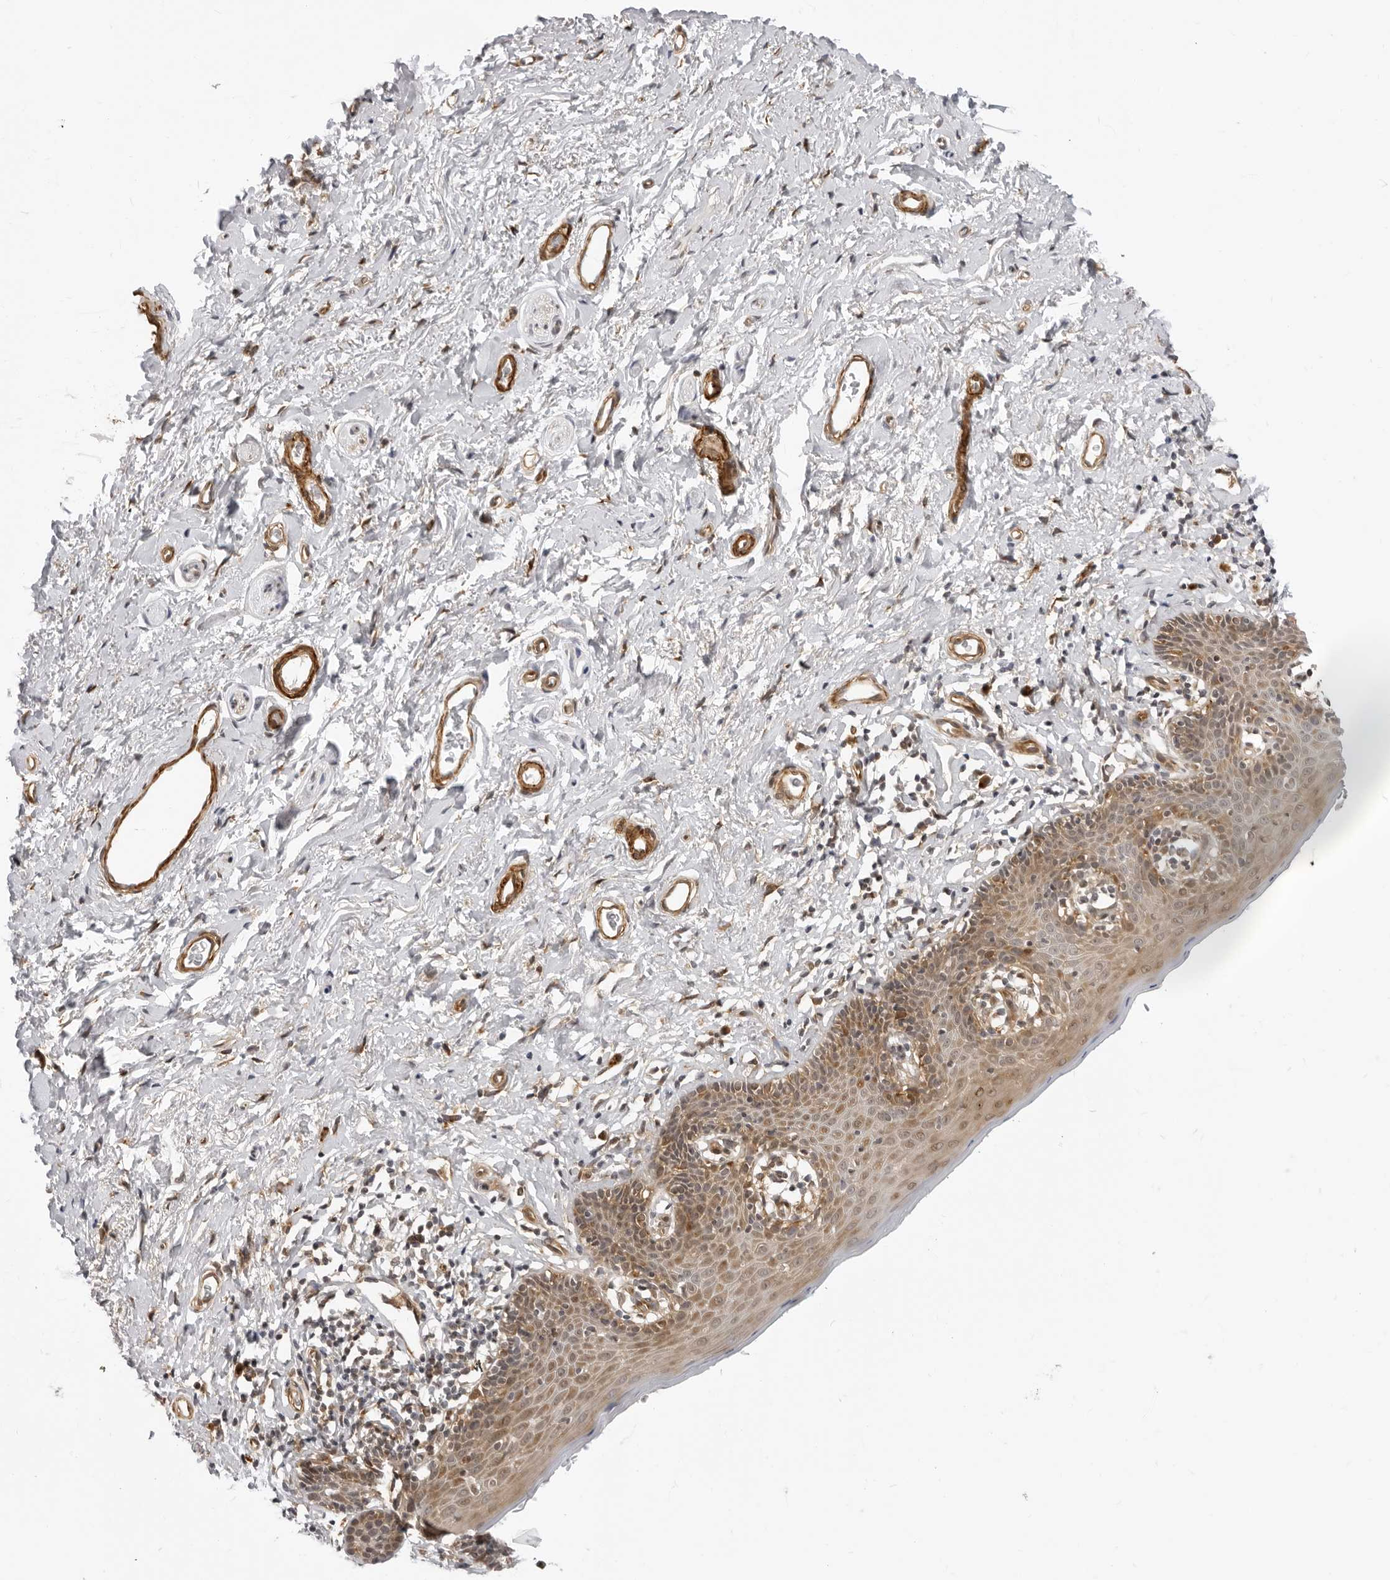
{"staining": {"intensity": "moderate", "quantity": ">75%", "location": "cytoplasmic/membranous"}, "tissue": "skin", "cell_type": "Epidermal cells", "image_type": "normal", "snomed": [{"axis": "morphology", "description": "Normal tissue, NOS"}, {"axis": "topography", "description": "Vulva"}], "caption": "Immunohistochemical staining of normal skin exhibits medium levels of moderate cytoplasmic/membranous expression in about >75% of epidermal cells. (Stains: DAB in brown, nuclei in blue, Microscopy: brightfield microscopy at high magnification).", "gene": "SRGAP2", "patient": {"sex": "female", "age": 66}}